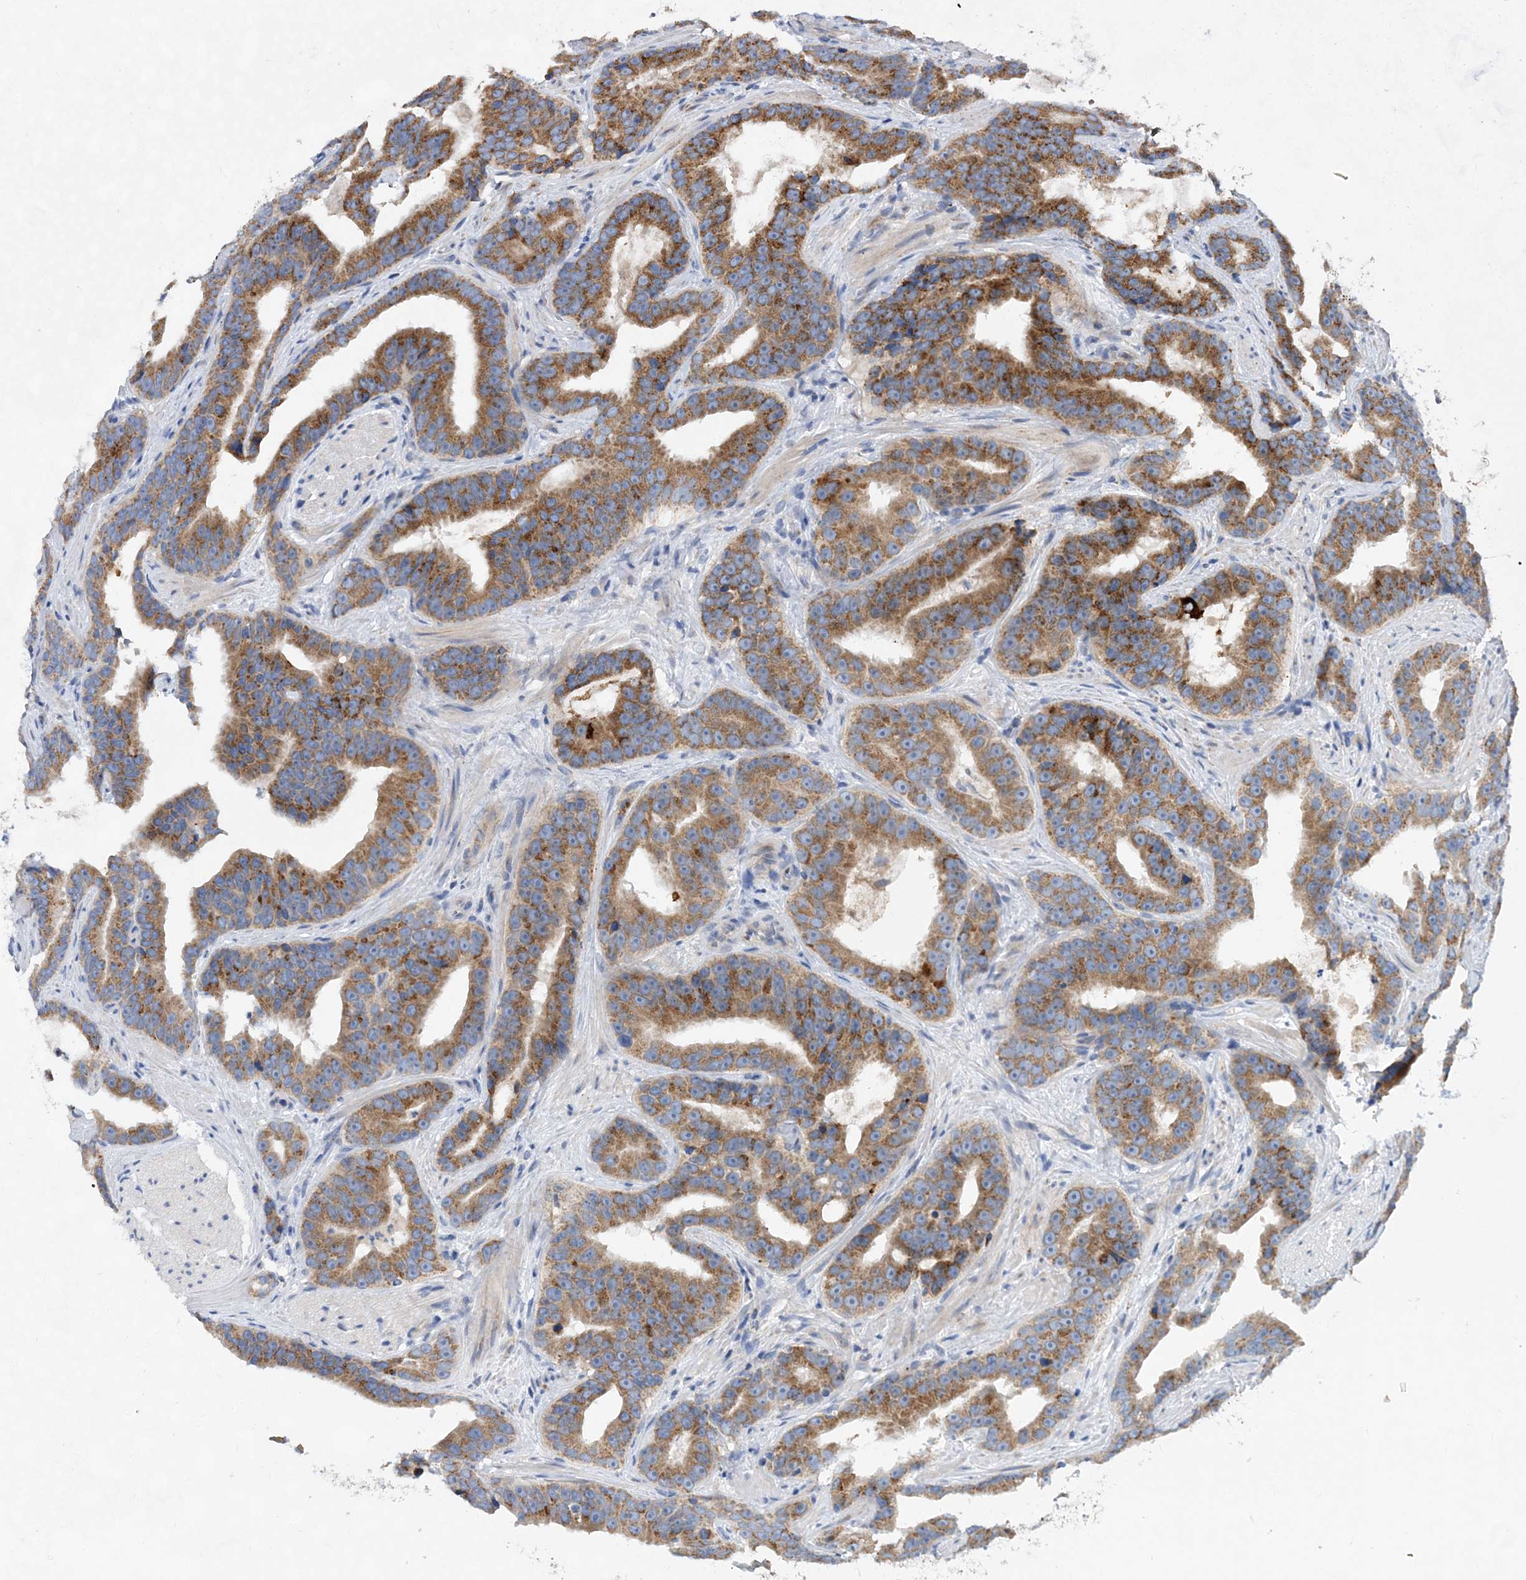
{"staining": {"intensity": "moderate", "quantity": ">75%", "location": "cytoplasmic/membranous"}, "tissue": "prostate cancer", "cell_type": "Tumor cells", "image_type": "cancer", "snomed": [{"axis": "morphology", "description": "Adenocarcinoma, Low grade"}, {"axis": "topography", "description": "Prostate"}], "caption": "Protein analysis of prostate cancer tissue exhibits moderate cytoplasmic/membranous positivity in about >75% of tumor cells. (IHC, brightfield microscopy, high magnification).", "gene": "TRAPPC13", "patient": {"sex": "male", "age": 59}}